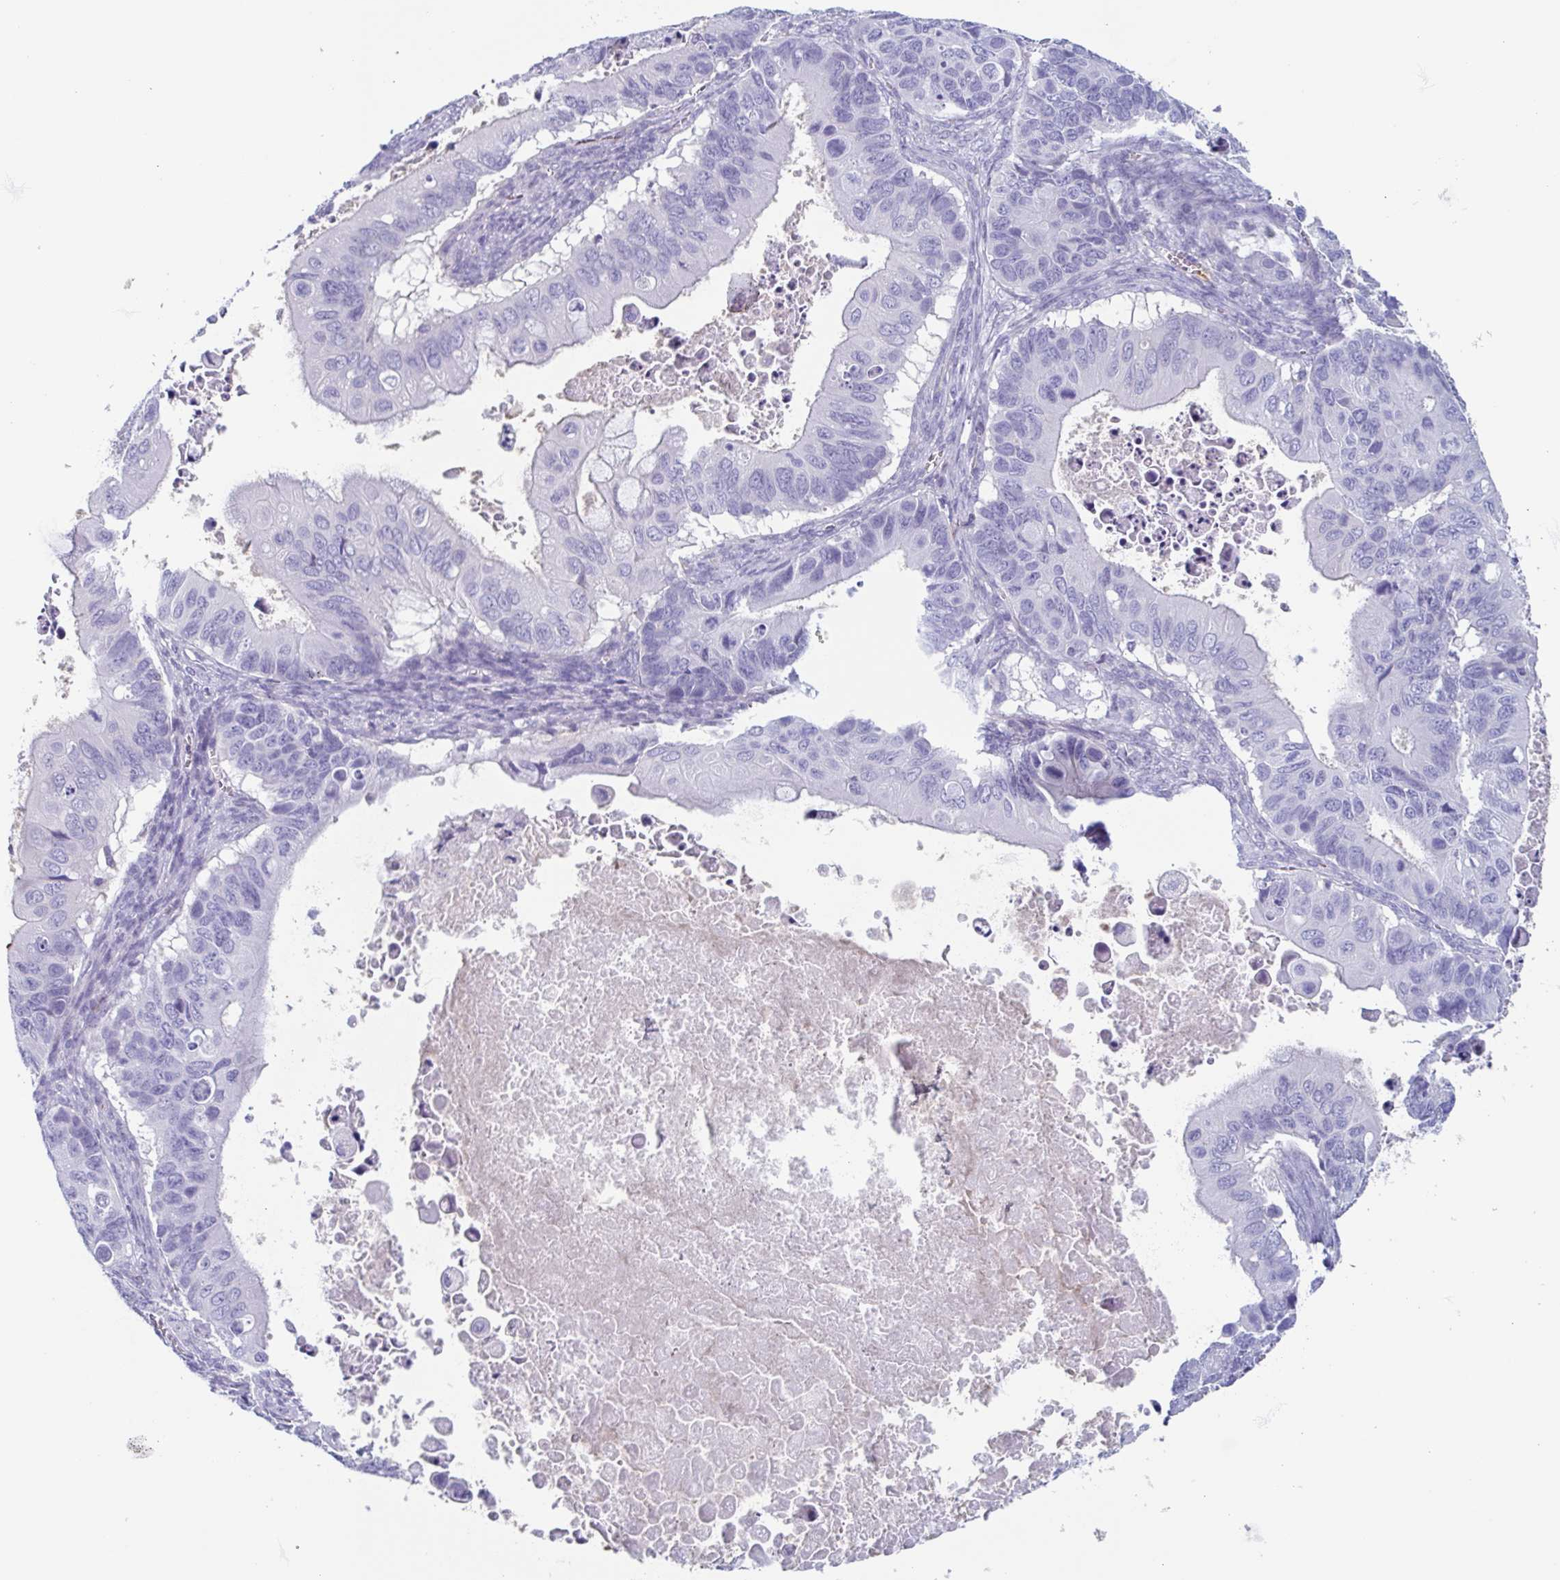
{"staining": {"intensity": "negative", "quantity": "none", "location": "none"}, "tissue": "ovarian cancer", "cell_type": "Tumor cells", "image_type": "cancer", "snomed": [{"axis": "morphology", "description": "Cystadenocarcinoma, mucinous, NOS"}, {"axis": "topography", "description": "Ovary"}], "caption": "Immunohistochemistry (IHC) of human ovarian cancer (mucinous cystadenocarcinoma) exhibits no expression in tumor cells.", "gene": "BPI", "patient": {"sex": "female", "age": 64}}